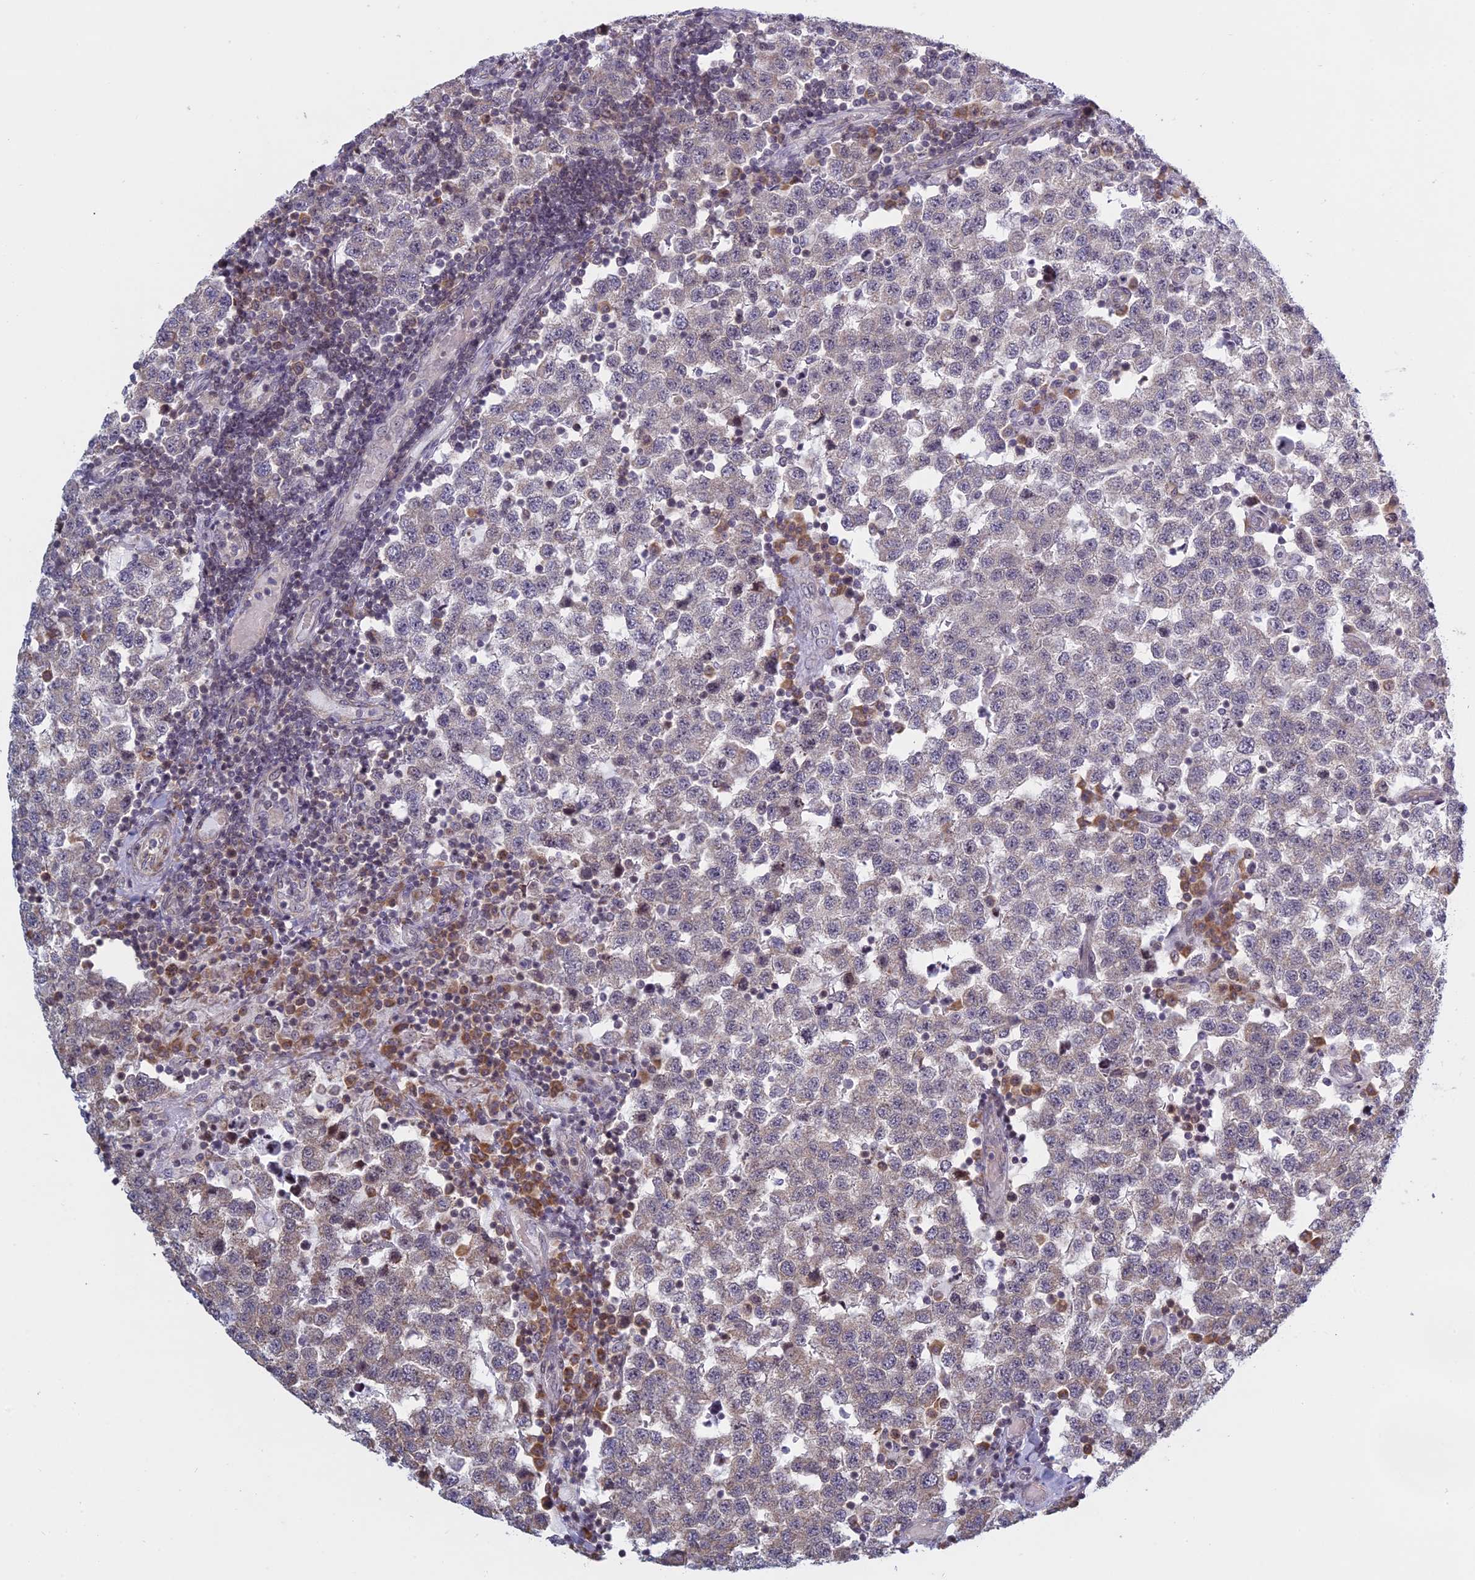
{"staining": {"intensity": "negative", "quantity": "none", "location": "none"}, "tissue": "testis cancer", "cell_type": "Tumor cells", "image_type": "cancer", "snomed": [{"axis": "morphology", "description": "Seminoma, NOS"}, {"axis": "topography", "description": "Testis"}], "caption": "Tumor cells show no significant protein expression in testis cancer. (Stains: DAB IHC with hematoxylin counter stain, Microscopy: brightfield microscopy at high magnification).", "gene": "RPS19BP1", "patient": {"sex": "male", "age": 34}}